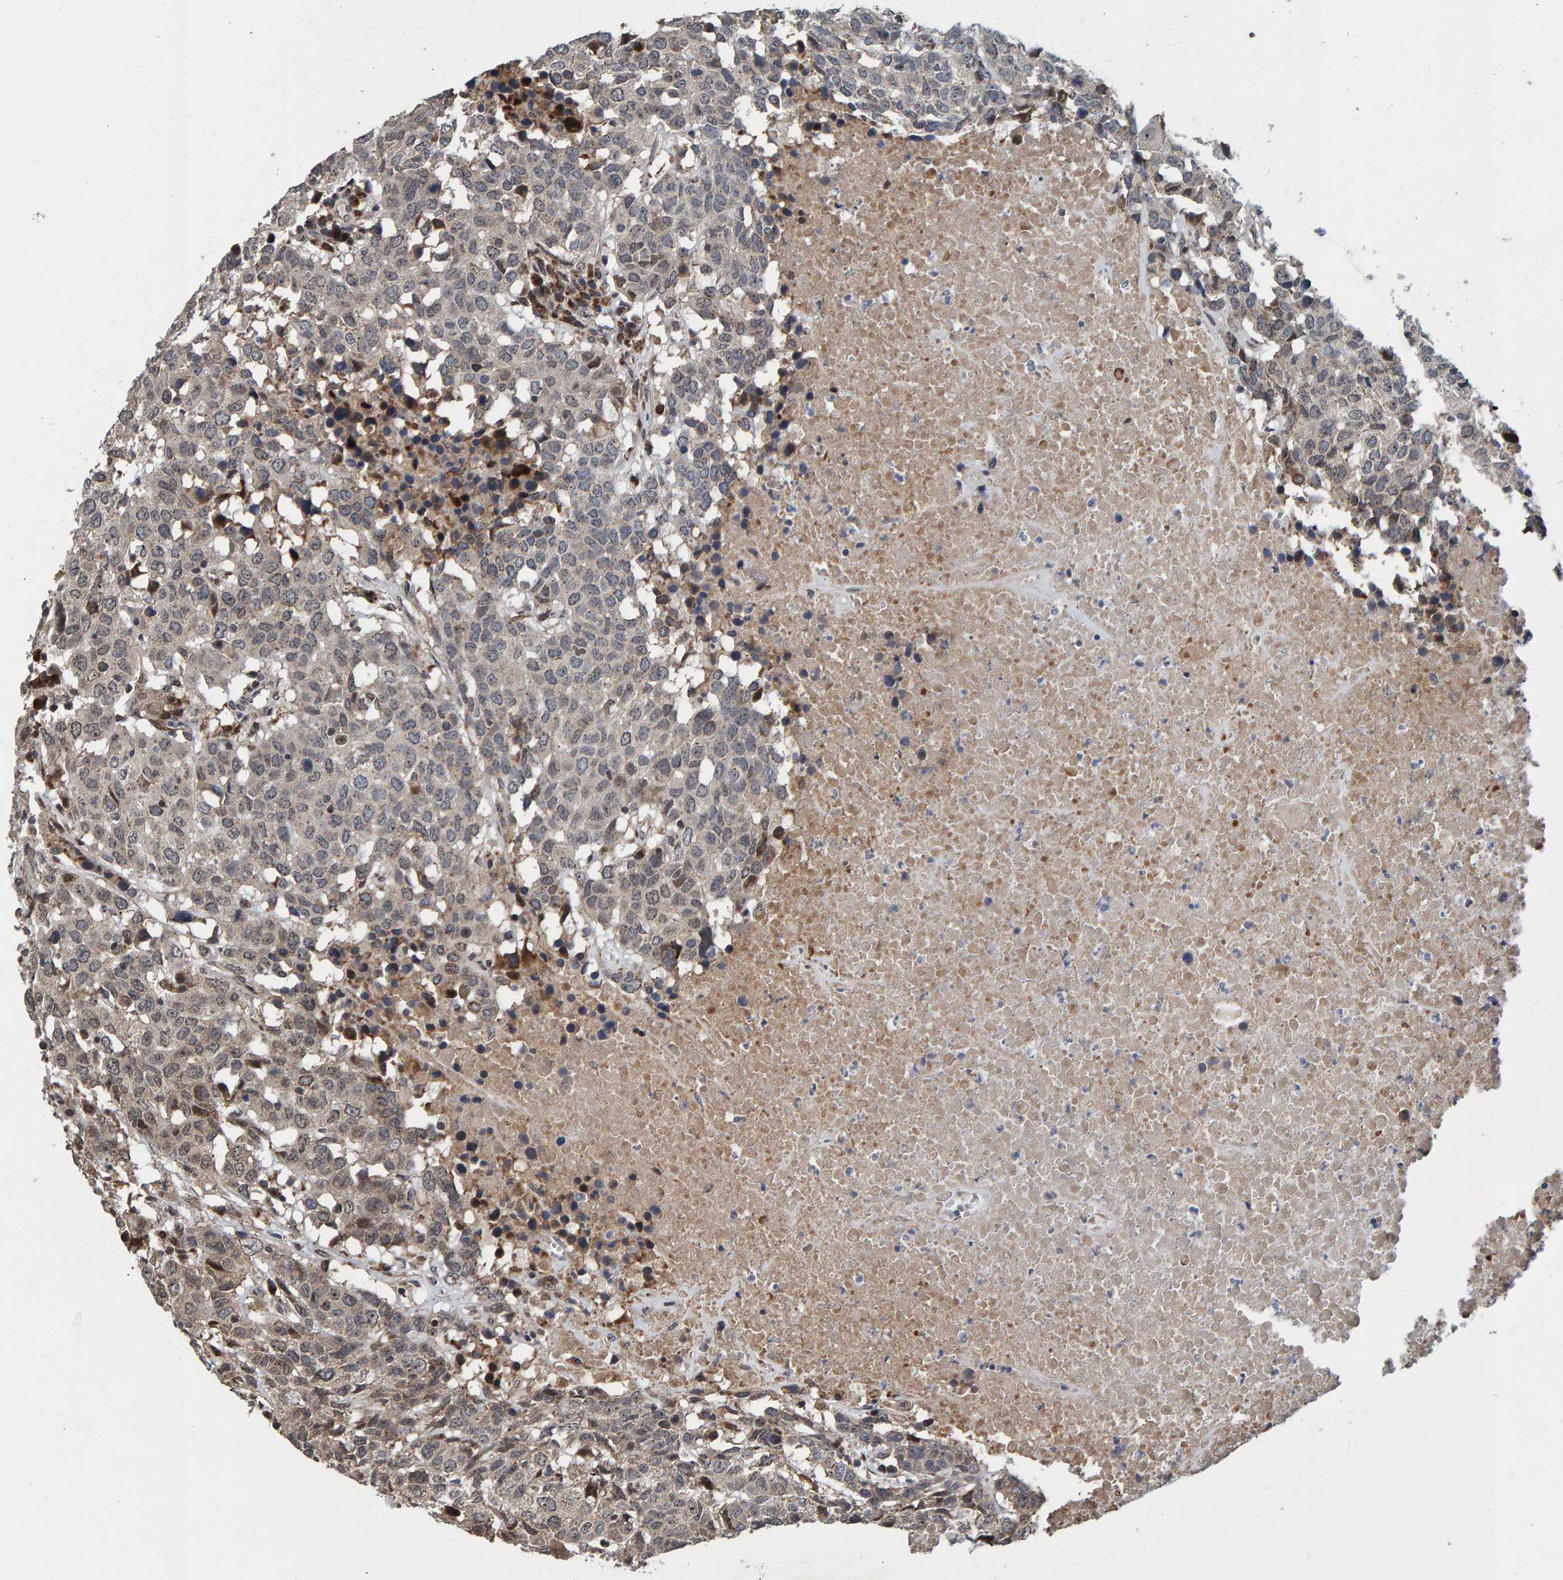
{"staining": {"intensity": "weak", "quantity": ">75%", "location": "cytoplasmic/membranous,nuclear"}, "tissue": "head and neck cancer", "cell_type": "Tumor cells", "image_type": "cancer", "snomed": [{"axis": "morphology", "description": "Squamous cell carcinoma, NOS"}, {"axis": "topography", "description": "Head-Neck"}], "caption": "Immunohistochemical staining of squamous cell carcinoma (head and neck) displays weak cytoplasmic/membranous and nuclear protein positivity in approximately >75% of tumor cells. Using DAB (brown) and hematoxylin (blue) stains, captured at high magnification using brightfield microscopy.", "gene": "CCDC25", "patient": {"sex": "male", "age": 66}}